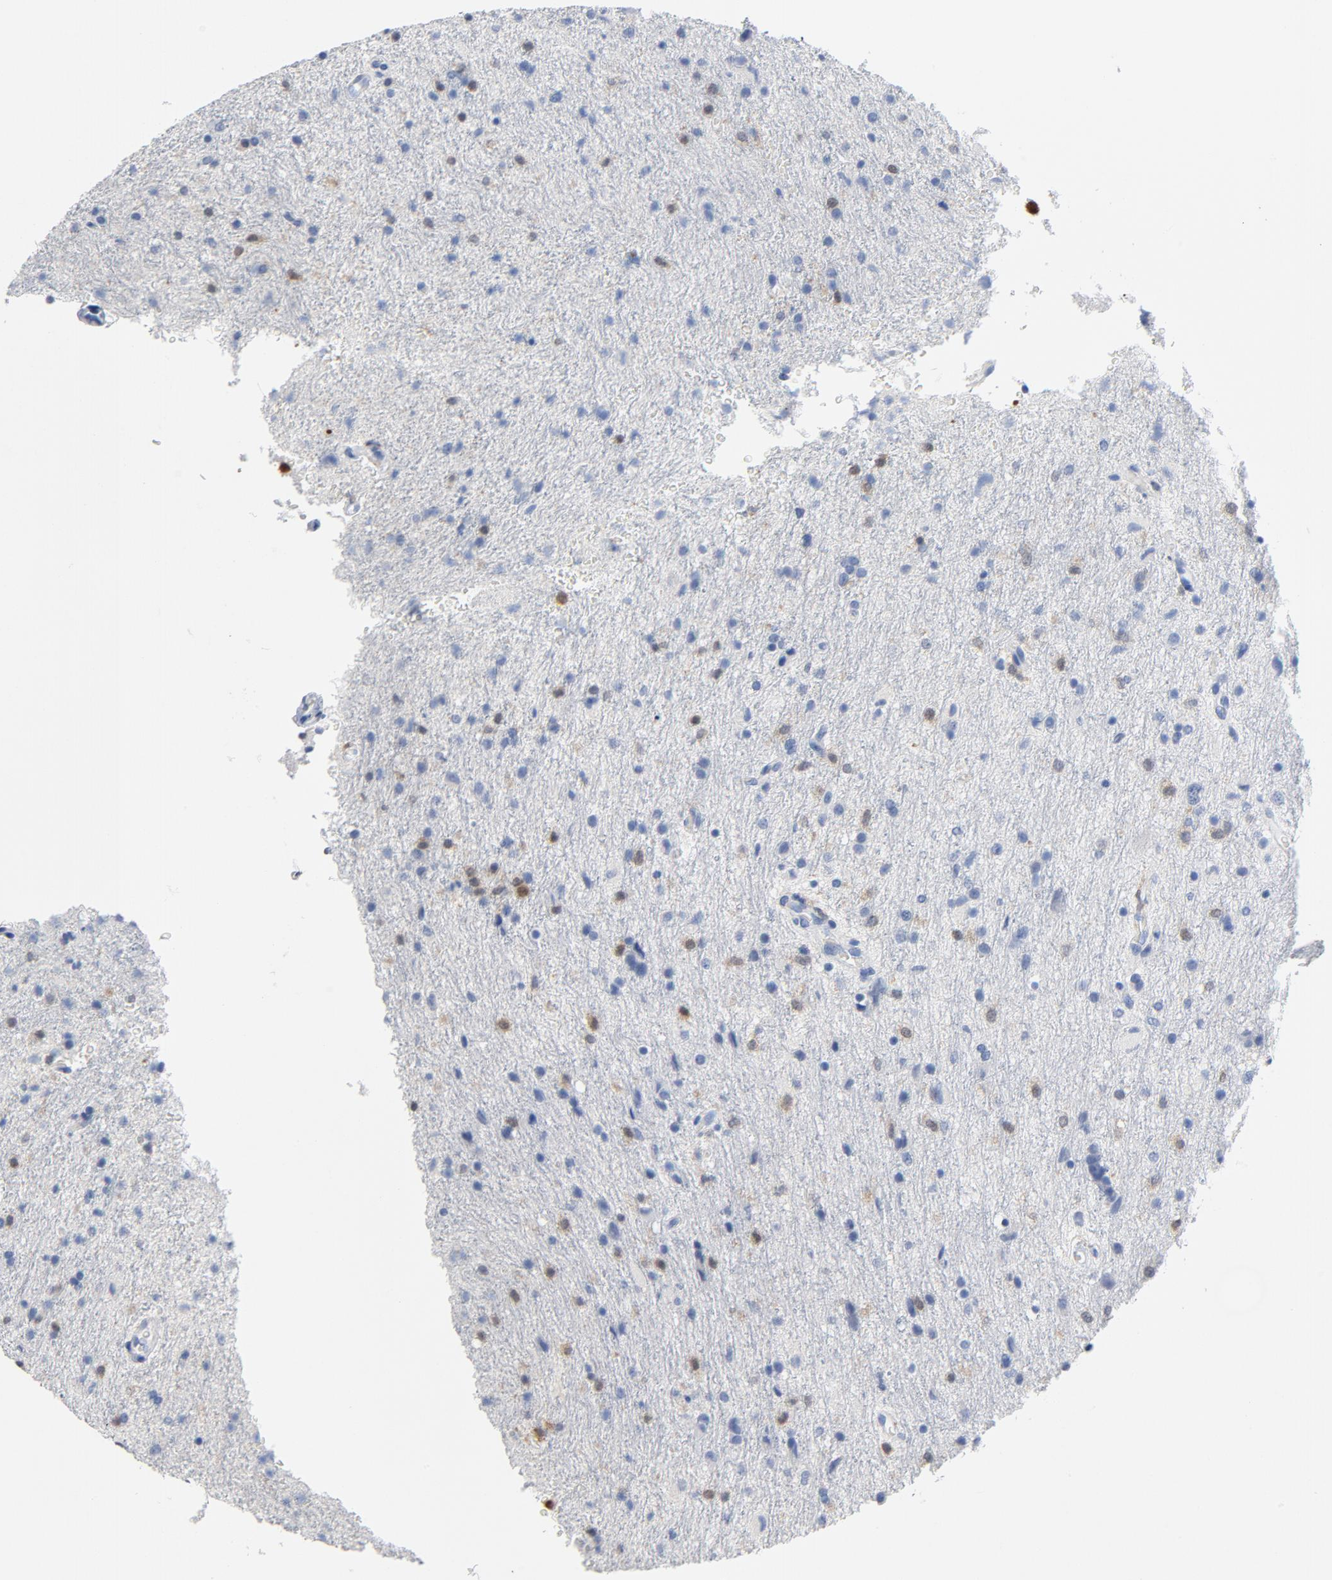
{"staining": {"intensity": "negative", "quantity": "none", "location": "none"}, "tissue": "glioma", "cell_type": "Tumor cells", "image_type": "cancer", "snomed": [{"axis": "morphology", "description": "Normal tissue, NOS"}, {"axis": "morphology", "description": "Glioma, malignant, High grade"}, {"axis": "topography", "description": "Cerebral cortex"}], "caption": "High power microscopy micrograph of an IHC photomicrograph of glioma, revealing no significant staining in tumor cells. (DAB IHC, high magnification).", "gene": "NCF1", "patient": {"sex": "male", "age": 56}}